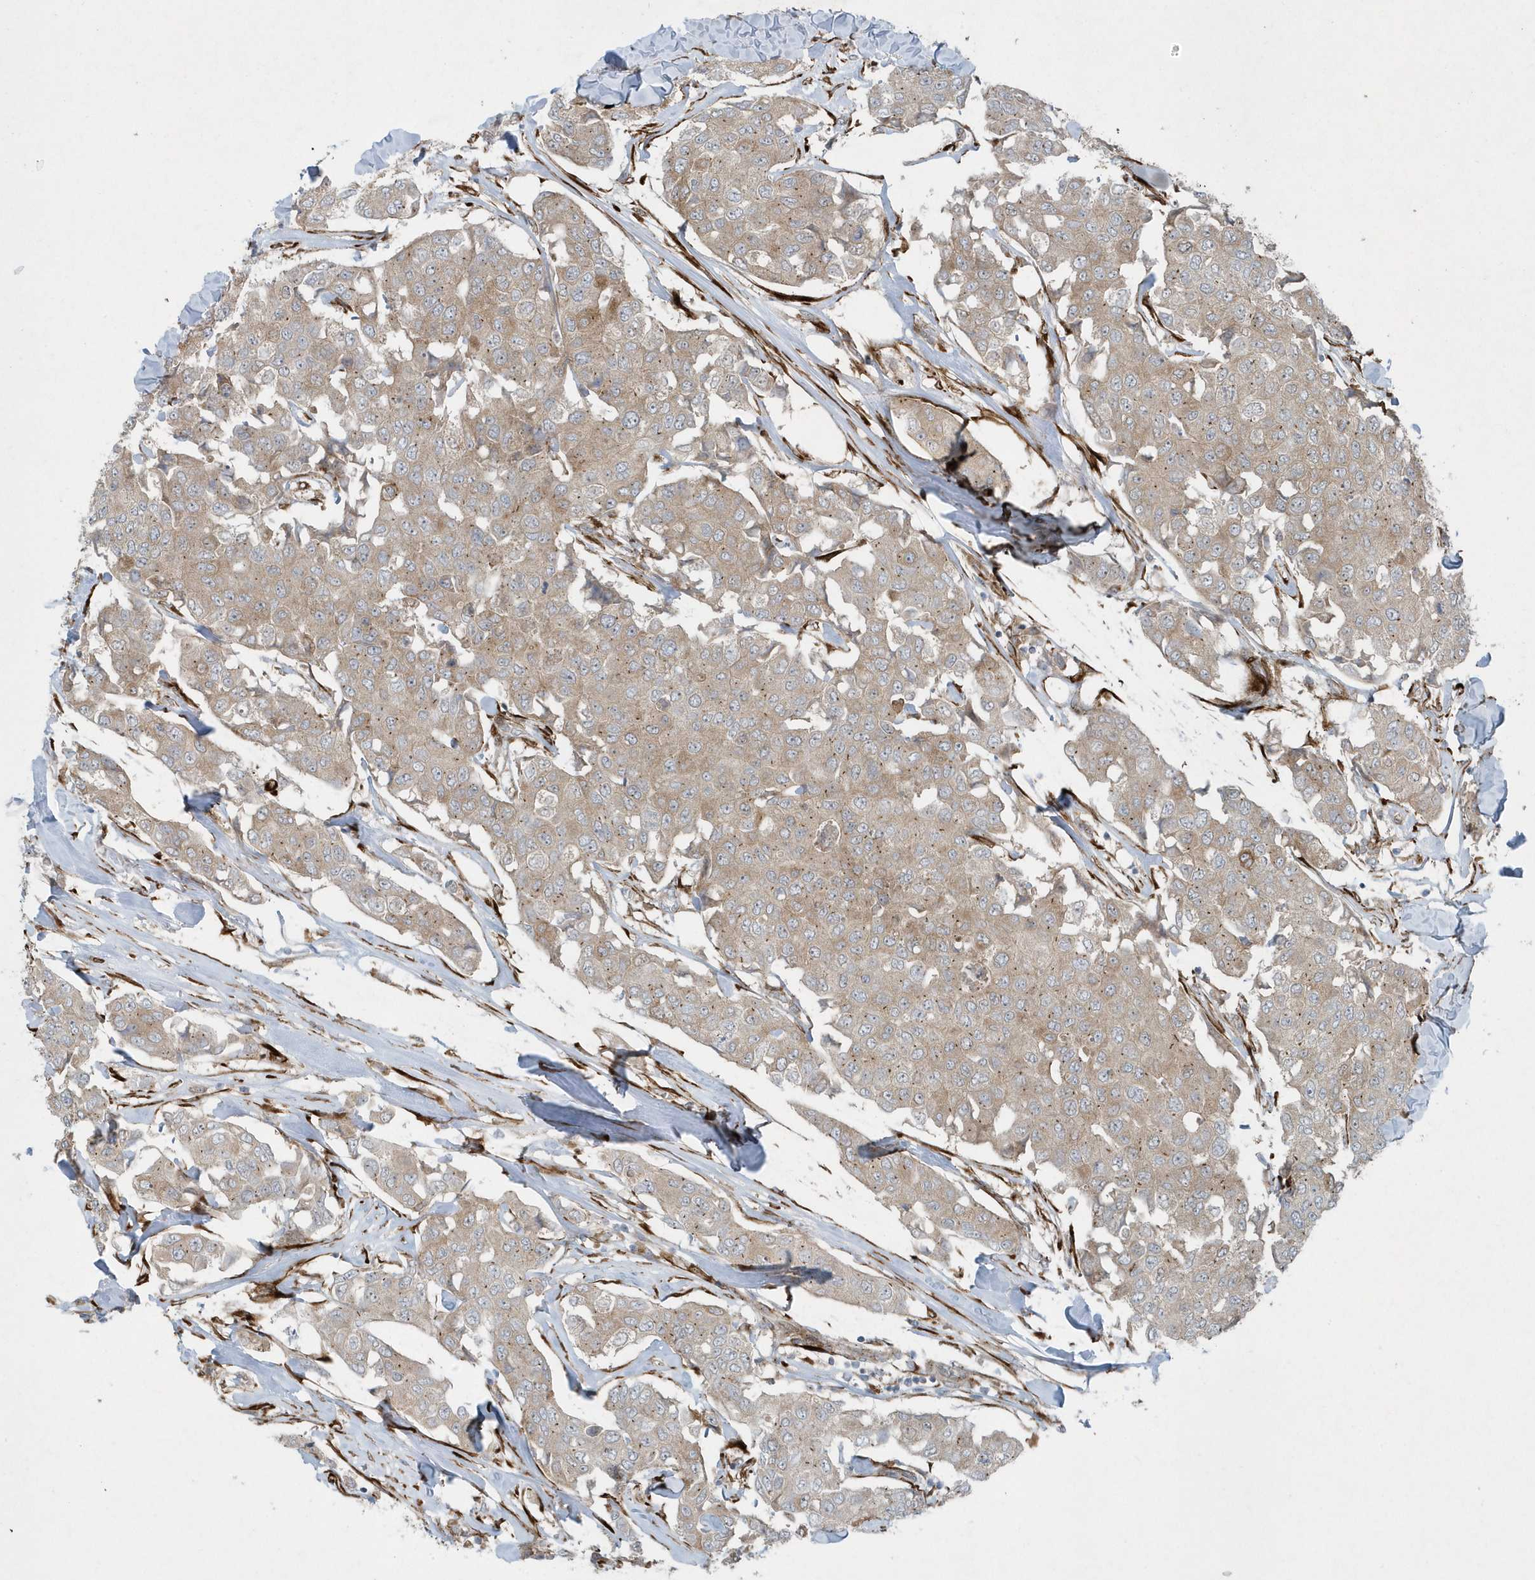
{"staining": {"intensity": "weak", "quantity": ">75%", "location": "cytoplasmic/membranous"}, "tissue": "breast cancer", "cell_type": "Tumor cells", "image_type": "cancer", "snomed": [{"axis": "morphology", "description": "Duct carcinoma"}, {"axis": "topography", "description": "Breast"}], "caption": "Brown immunohistochemical staining in breast cancer (invasive ductal carcinoma) reveals weak cytoplasmic/membranous expression in approximately >75% of tumor cells.", "gene": "FAM98A", "patient": {"sex": "female", "age": 80}}